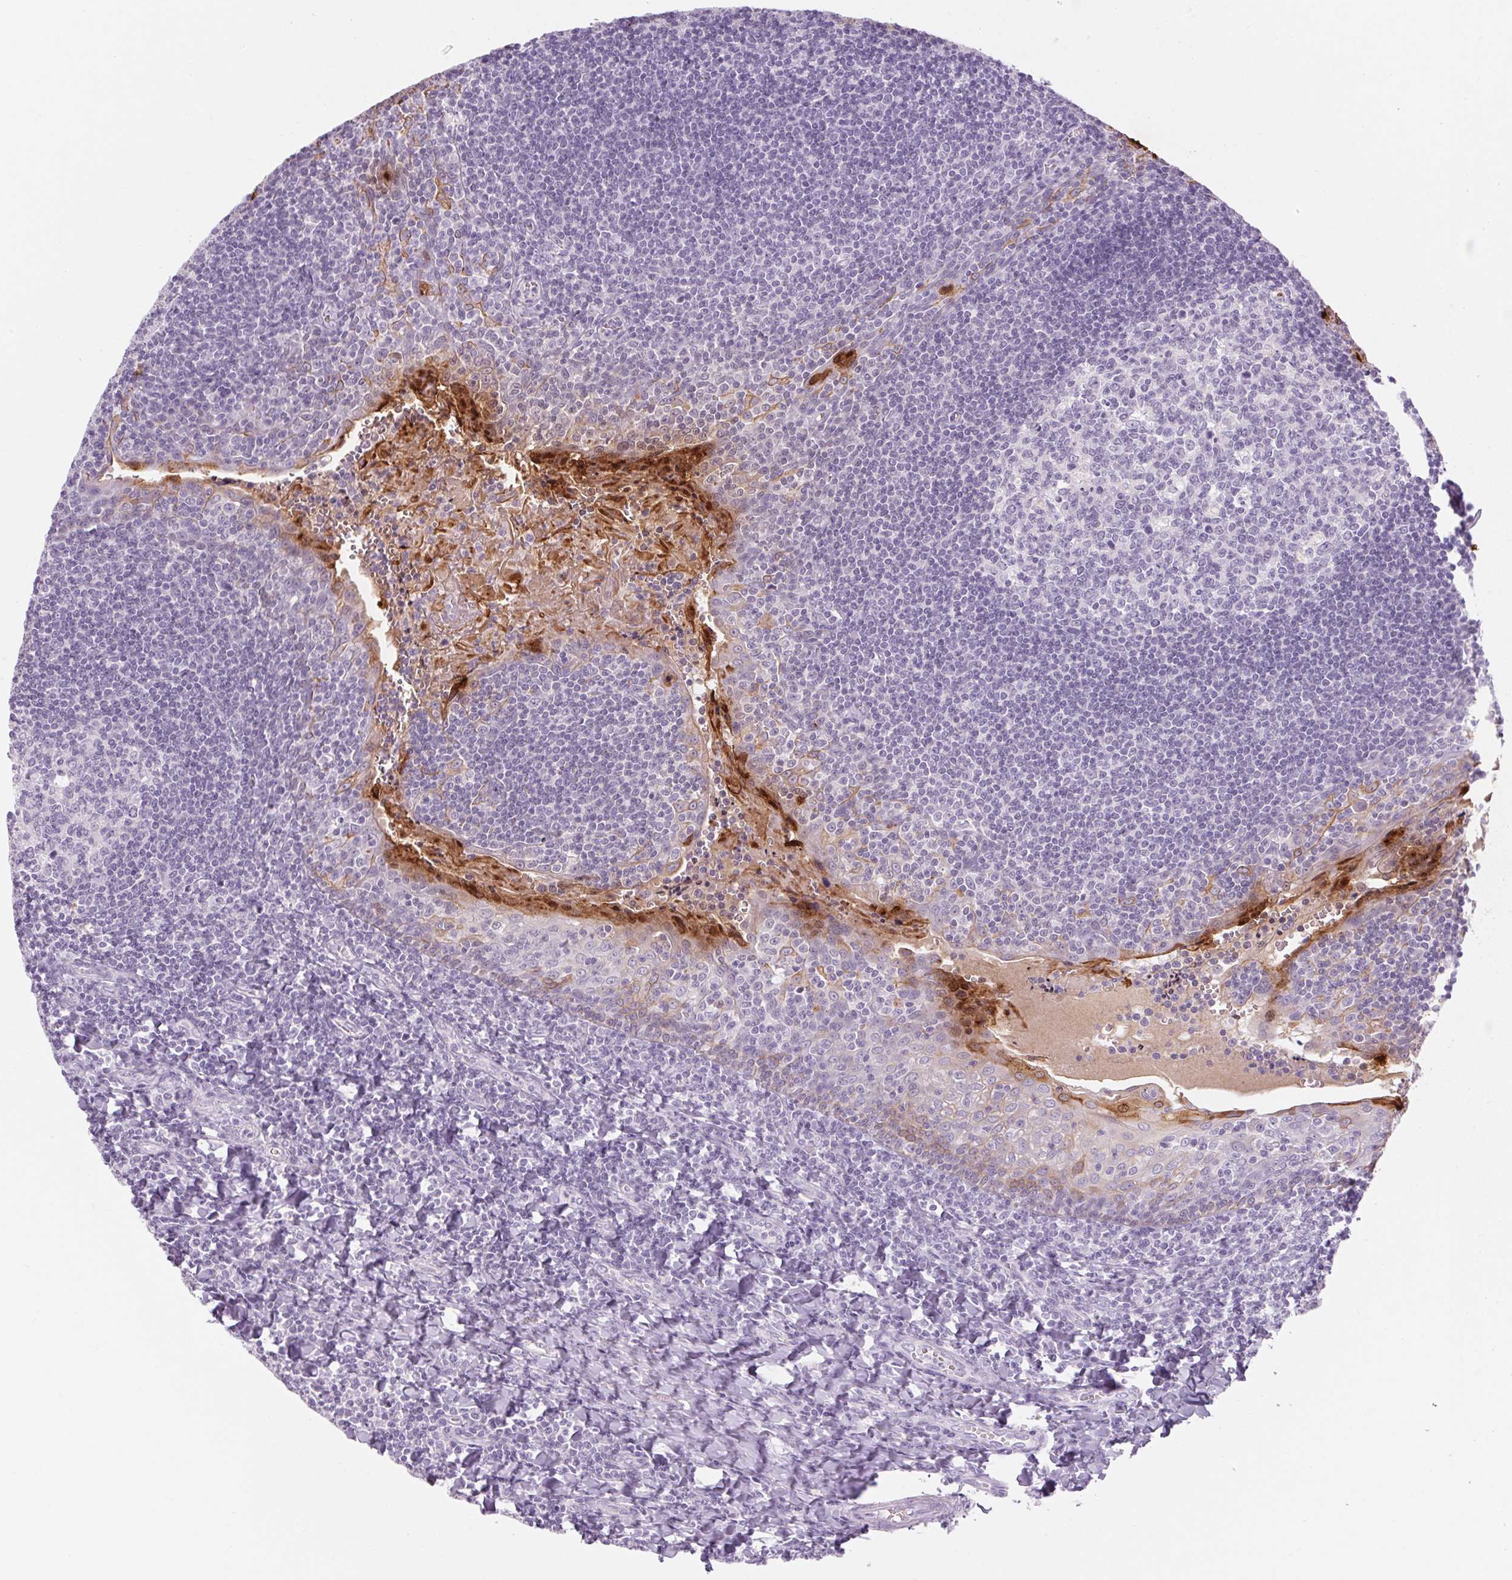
{"staining": {"intensity": "negative", "quantity": "none", "location": "none"}, "tissue": "tonsil", "cell_type": "Germinal center cells", "image_type": "normal", "snomed": [{"axis": "morphology", "description": "Normal tissue, NOS"}, {"axis": "morphology", "description": "Inflammation, NOS"}, {"axis": "topography", "description": "Tonsil"}], "caption": "This is an immunohistochemistry histopathology image of normal tonsil. There is no positivity in germinal center cells.", "gene": "RPTN", "patient": {"sex": "female", "age": 31}}